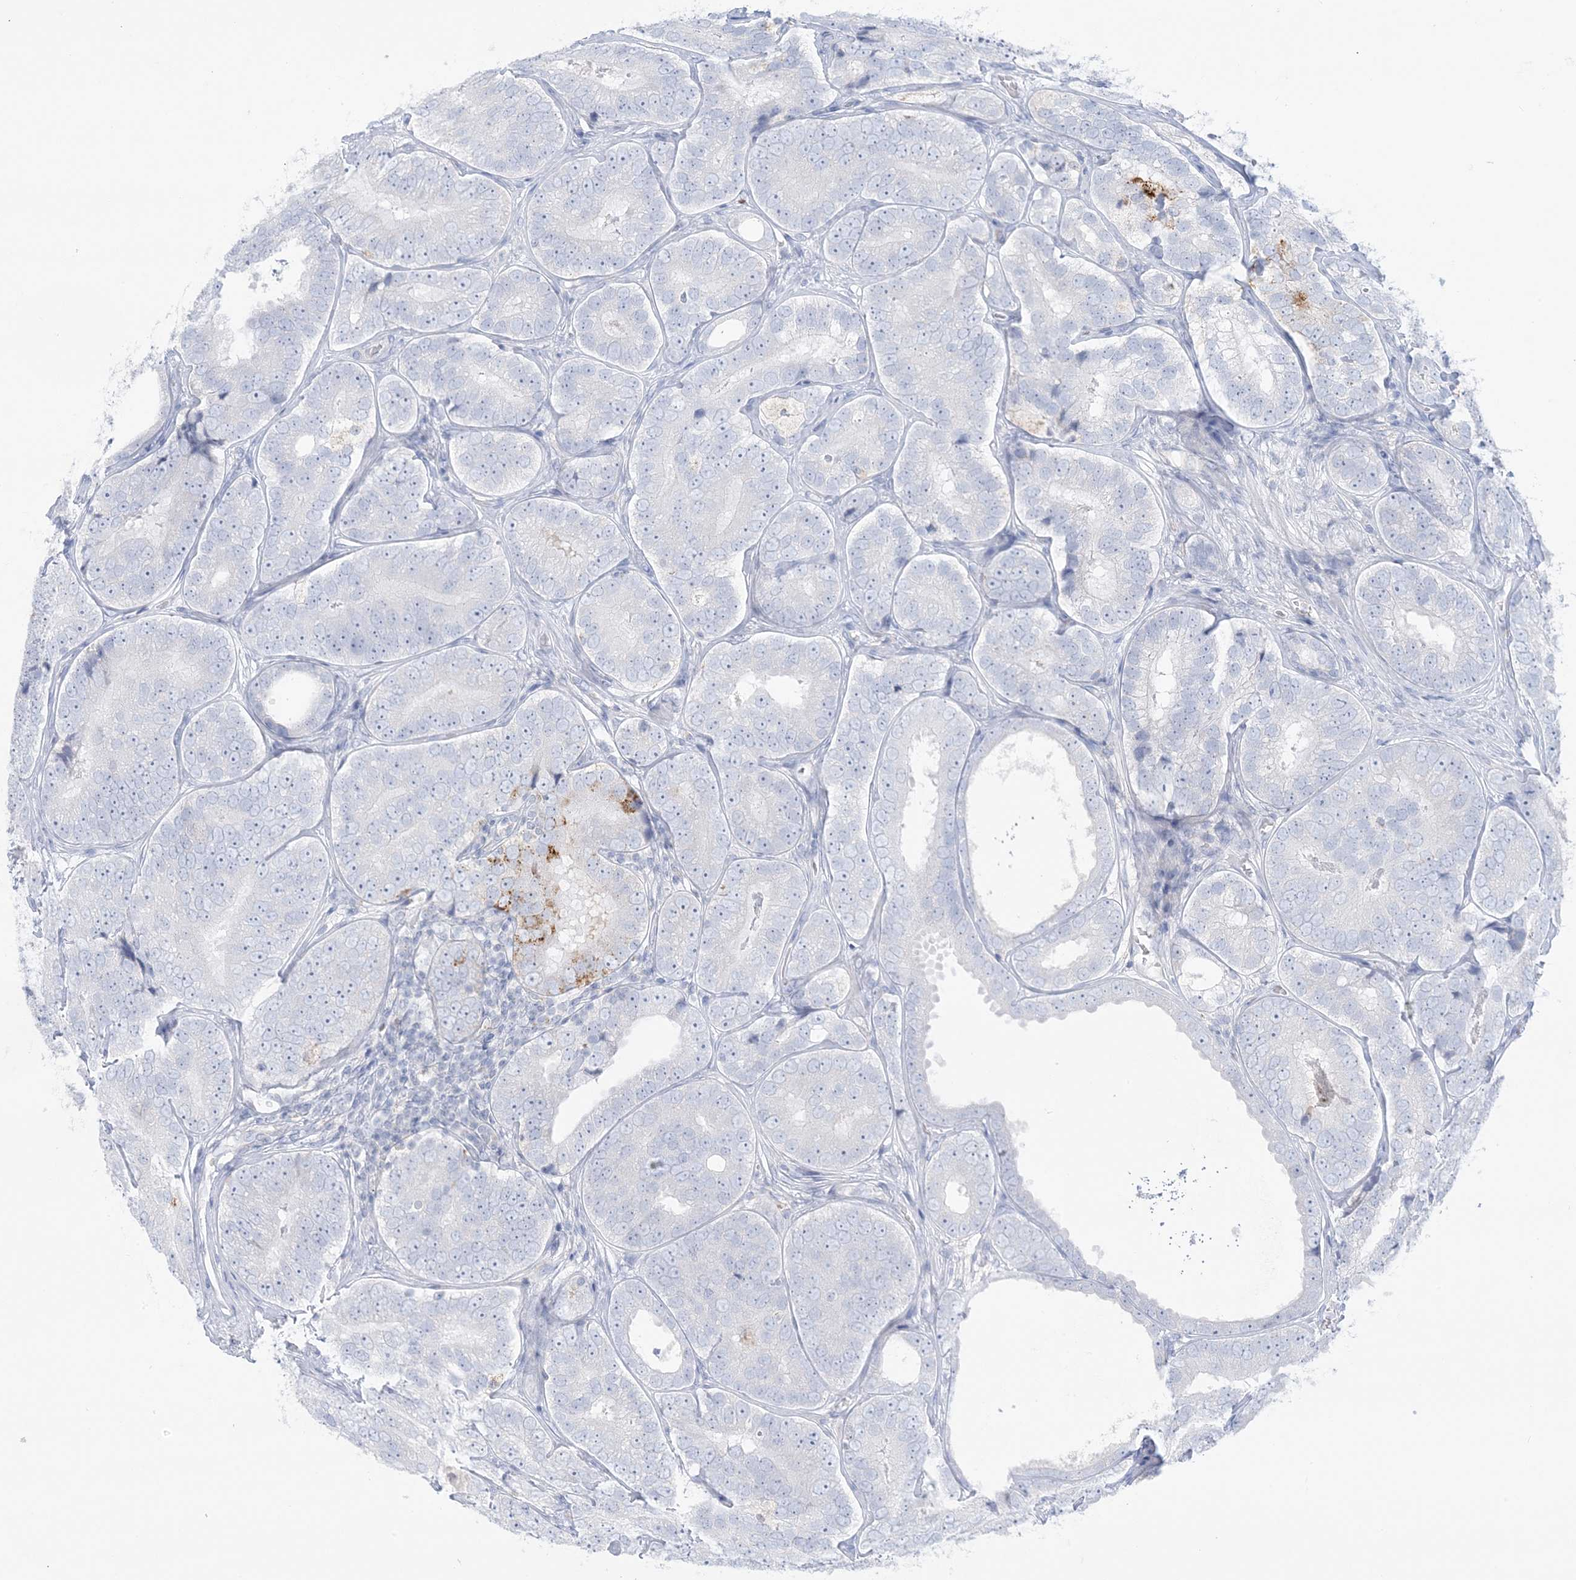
{"staining": {"intensity": "negative", "quantity": "none", "location": "none"}, "tissue": "prostate cancer", "cell_type": "Tumor cells", "image_type": "cancer", "snomed": [{"axis": "morphology", "description": "Adenocarcinoma, High grade"}, {"axis": "topography", "description": "Prostate"}], "caption": "This image is of prostate adenocarcinoma (high-grade) stained with immunohistochemistry (IHC) to label a protein in brown with the nuclei are counter-stained blue. There is no positivity in tumor cells.", "gene": "KCTD6", "patient": {"sex": "male", "age": 56}}